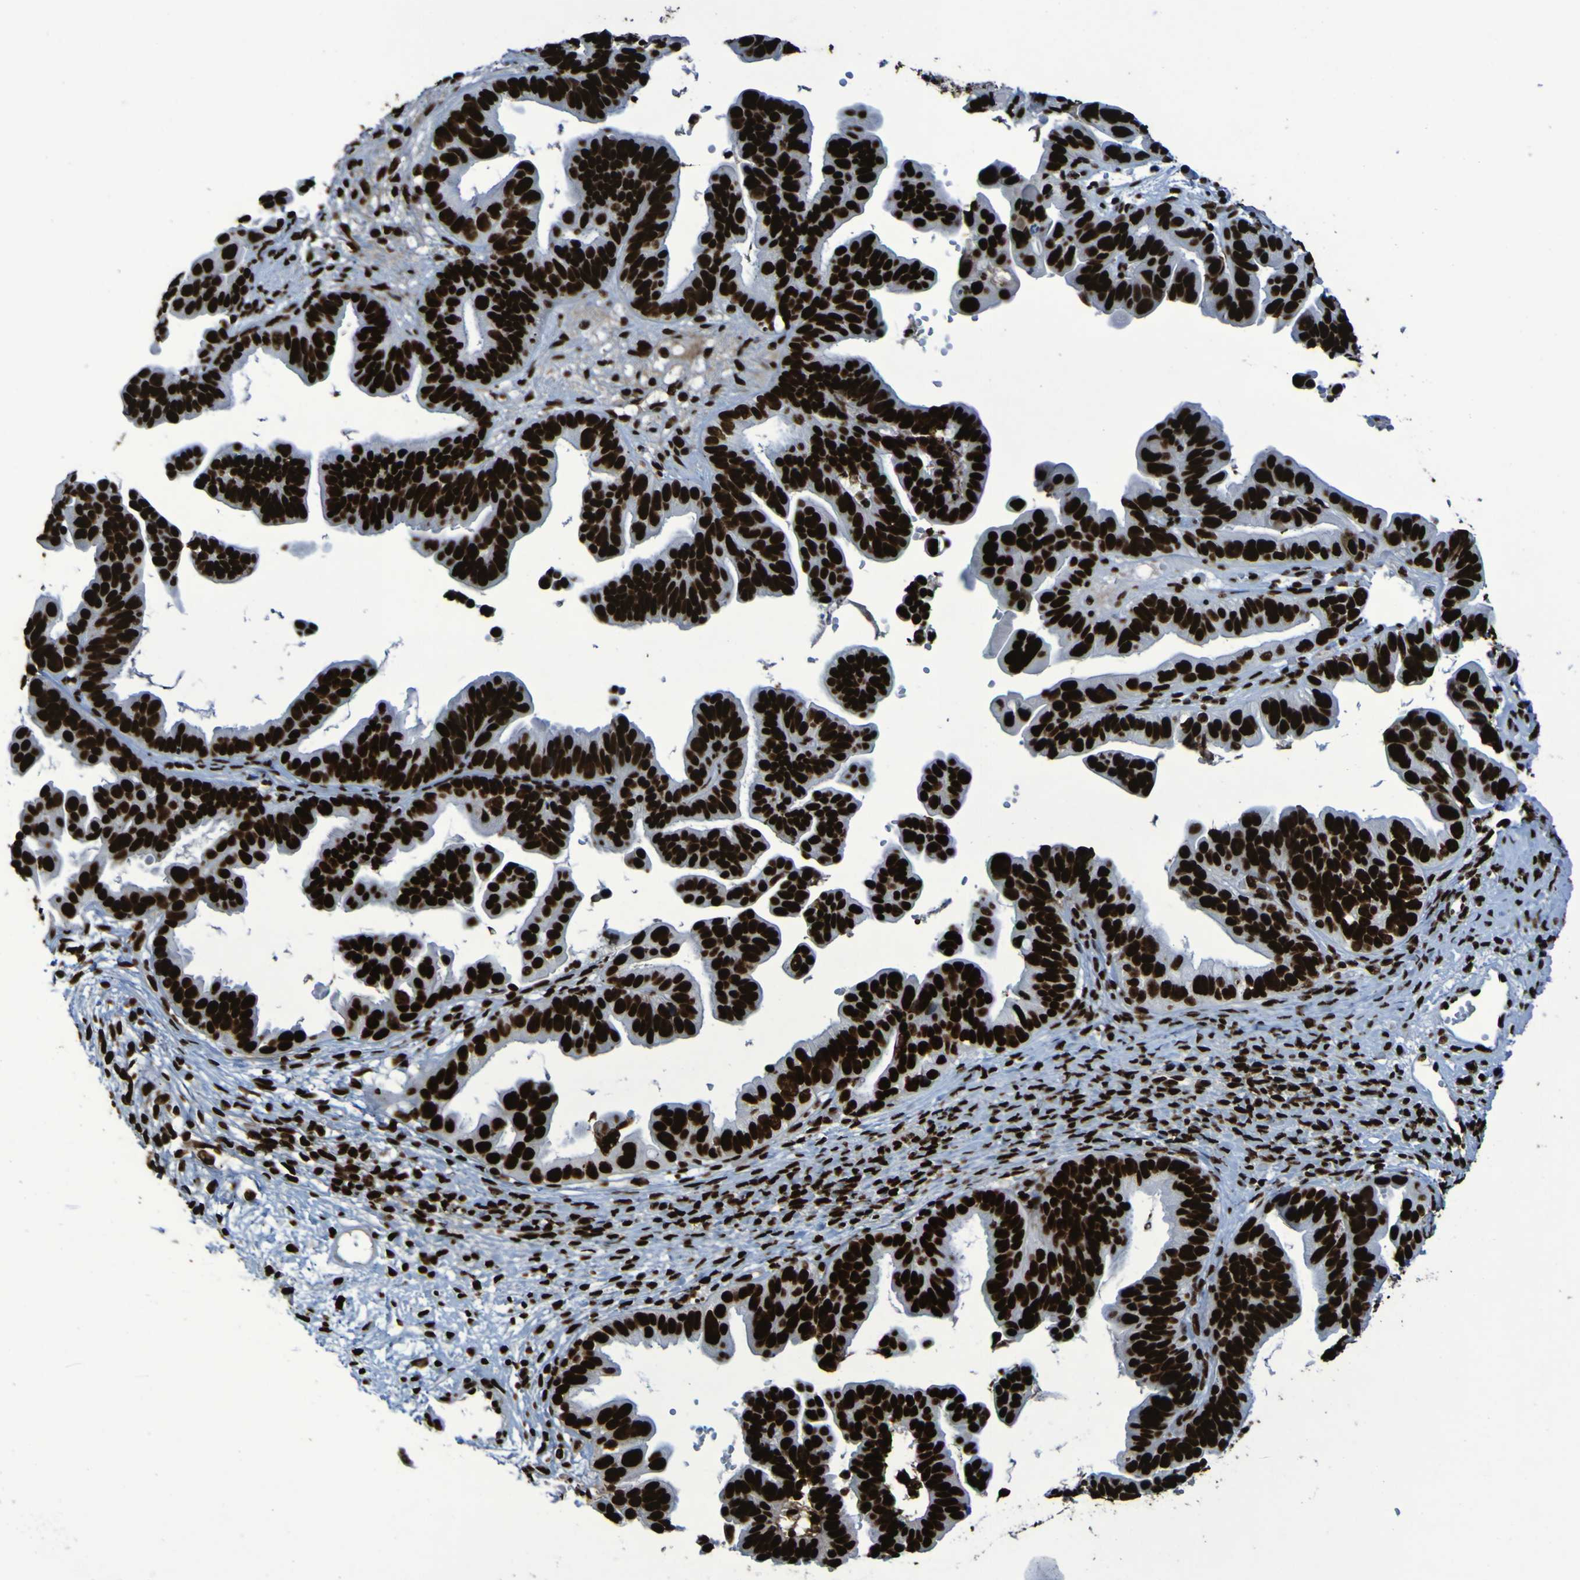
{"staining": {"intensity": "strong", "quantity": ">75%", "location": "nuclear"}, "tissue": "ovarian cancer", "cell_type": "Tumor cells", "image_type": "cancer", "snomed": [{"axis": "morphology", "description": "Cystadenocarcinoma, serous, NOS"}, {"axis": "topography", "description": "Ovary"}], "caption": "Immunohistochemical staining of human serous cystadenocarcinoma (ovarian) exhibits high levels of strong nuclear protein staining in approximately >75% of tumor cells.", "gene": "NPM1", "patient": {"sex": "female", "age": 56}}